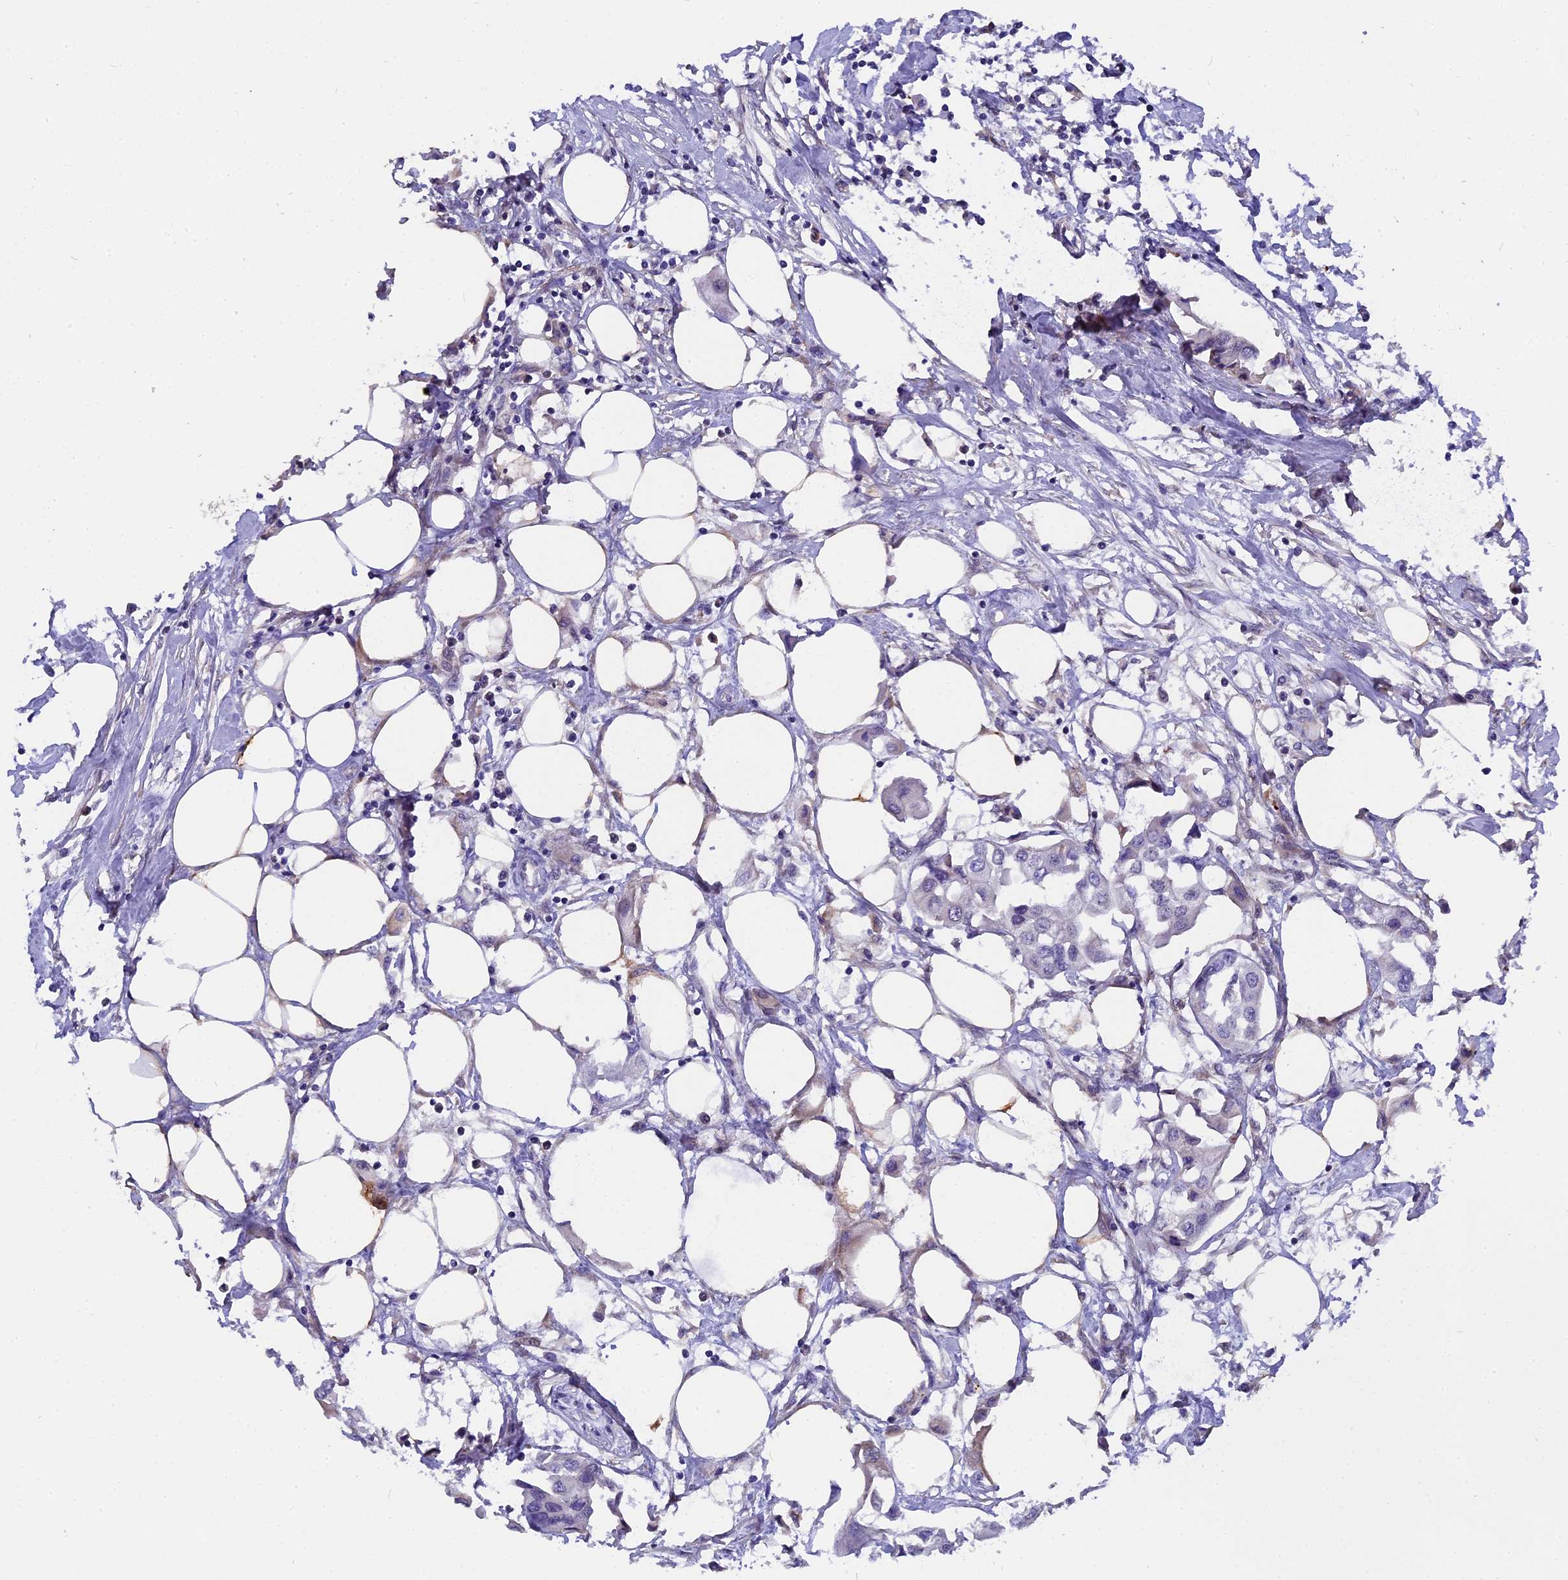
{"staining": {"intensity": "negative", "quantity": "none", "location": "none"}, "tissue": "urothelial cancer", "cell_type": "Tumor cells", "image_type": "cancer", "snomed": [{"axis": "morphology", "description": "Urothelial carcinoma, High grade"}, {"axis": "topography", "description": "Urinary bladder"}], "caption": "This histopathology image is of urothelial carcinoma (high-grade) stained with immunohistochemistry to label a protein in brown with the nuclei are counter-stained blue. There is no positivity in tumor cells.", "gene": "PYGO1", "patient": {"sex": "male", "age": 64}}